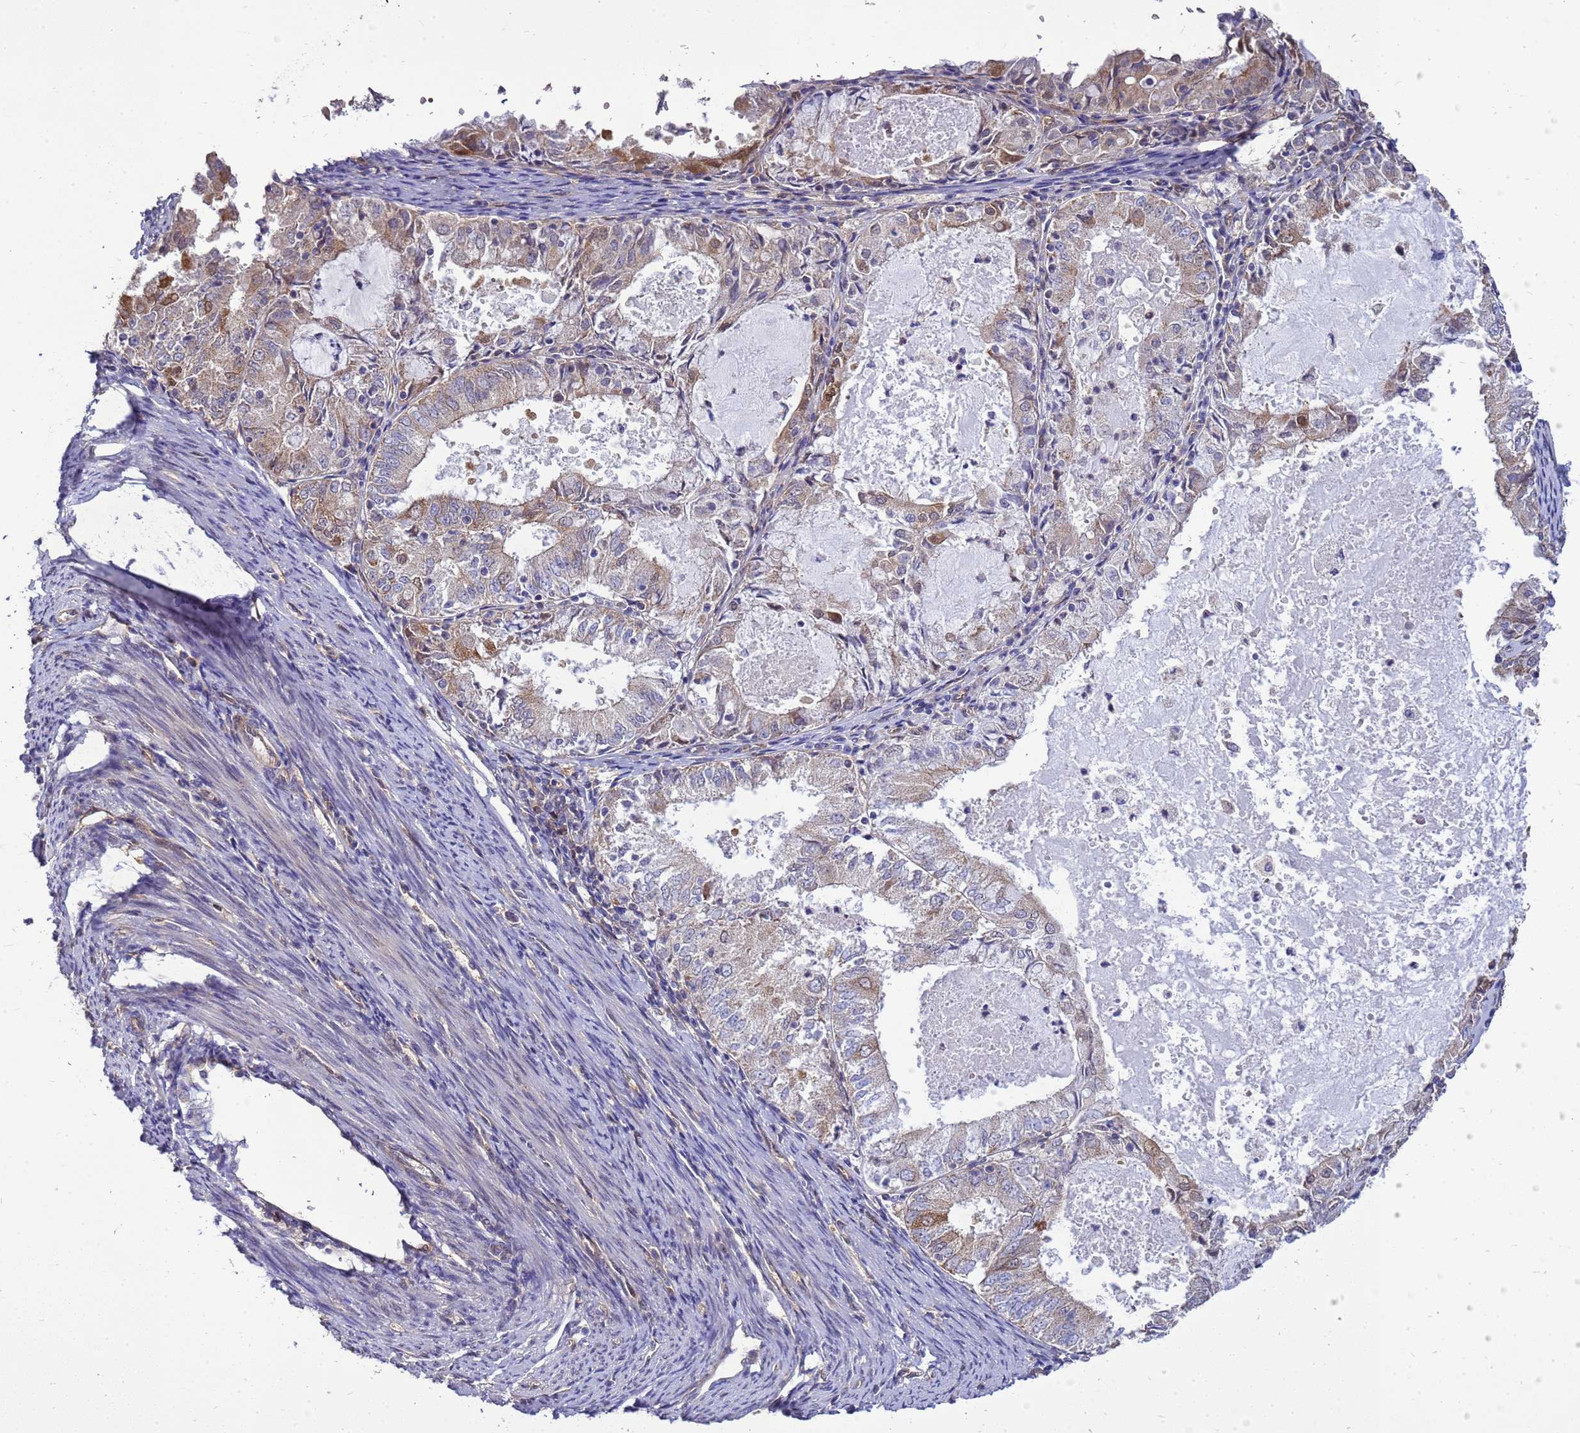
{"staining": {"intensity": "moderate", "quantity": "<25%", "location": "cytoplasmic/membranous,nuclear"}, "tissue": "endometrial cancer", "cell_type": "Tumor cells", "image_type": "cancer", "snomed": [{"axis": "morphology", "description": "Adenocarcinoma, NOS"}, {"axis": "topography", "description": "Endometrium"}], "caption": "Human endometrial cancer stained with a protein marker reveals moderate staining in tumor cells.", "gene": "EIF4EBP3", "patient": {"sex": "female", "age": 57}}